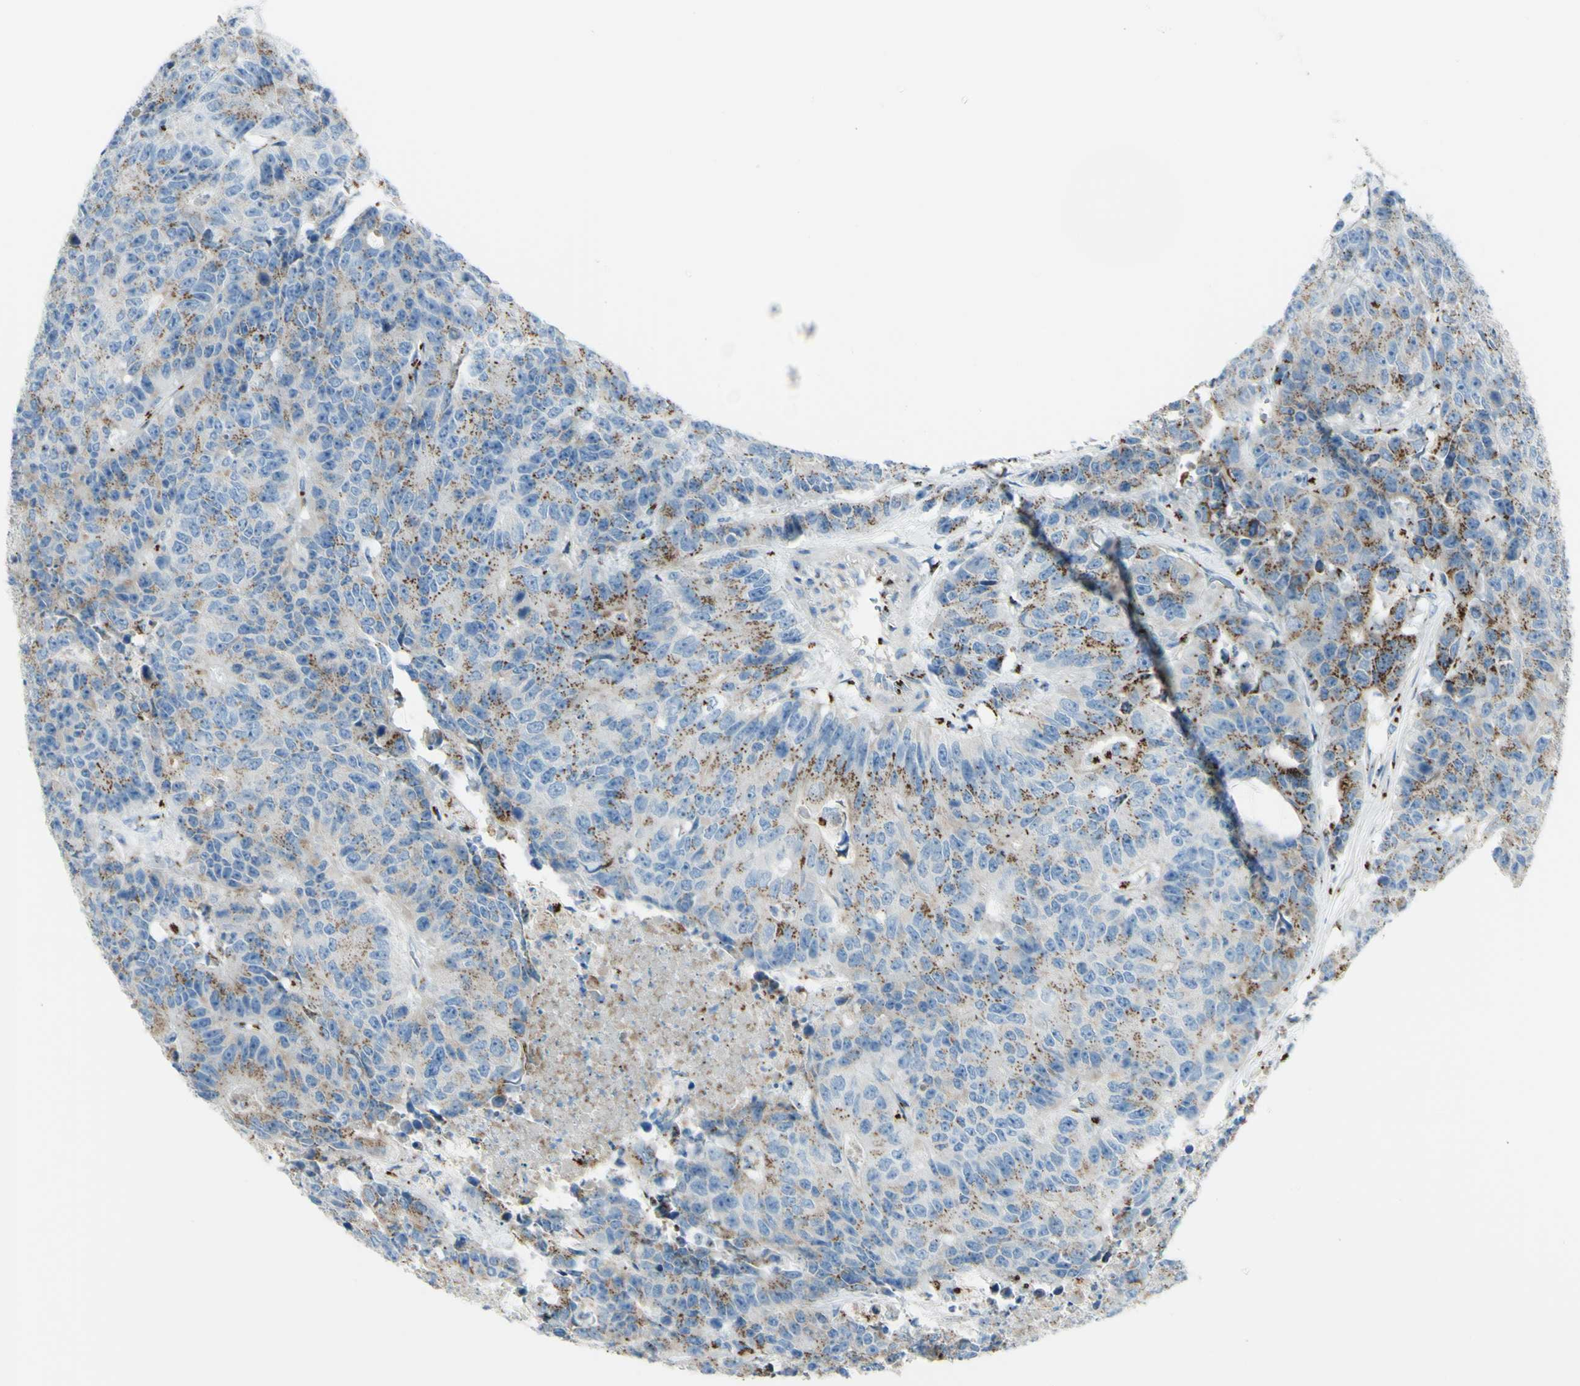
{"staining": {"intensity": "moderate", "quantity": "25%-75%", "location": "cytoplasmic/membranous"}, "tissue": "colorectal cancer", "cell_type": "Tumor cells", "image_type": "cancer", "snomed": [{"axis": "morphology", "description": "Adenocarcinoma, NOS"}, {"axis": "topography", "description": "Colon"}], "caption": "Immunohistochemical staining of human colorectal cancer (adenocarcinoma) demonstrates moderate cytoplasmic/membranous protein expression in about 25%-75% of tumor cells. Using DAB (brown) and hematoxylin (blue) stains, captured at high magnification using brightfield microscopy.", "gene": "B4GALT1", "patient": {"sex": "female", "age": 86}}